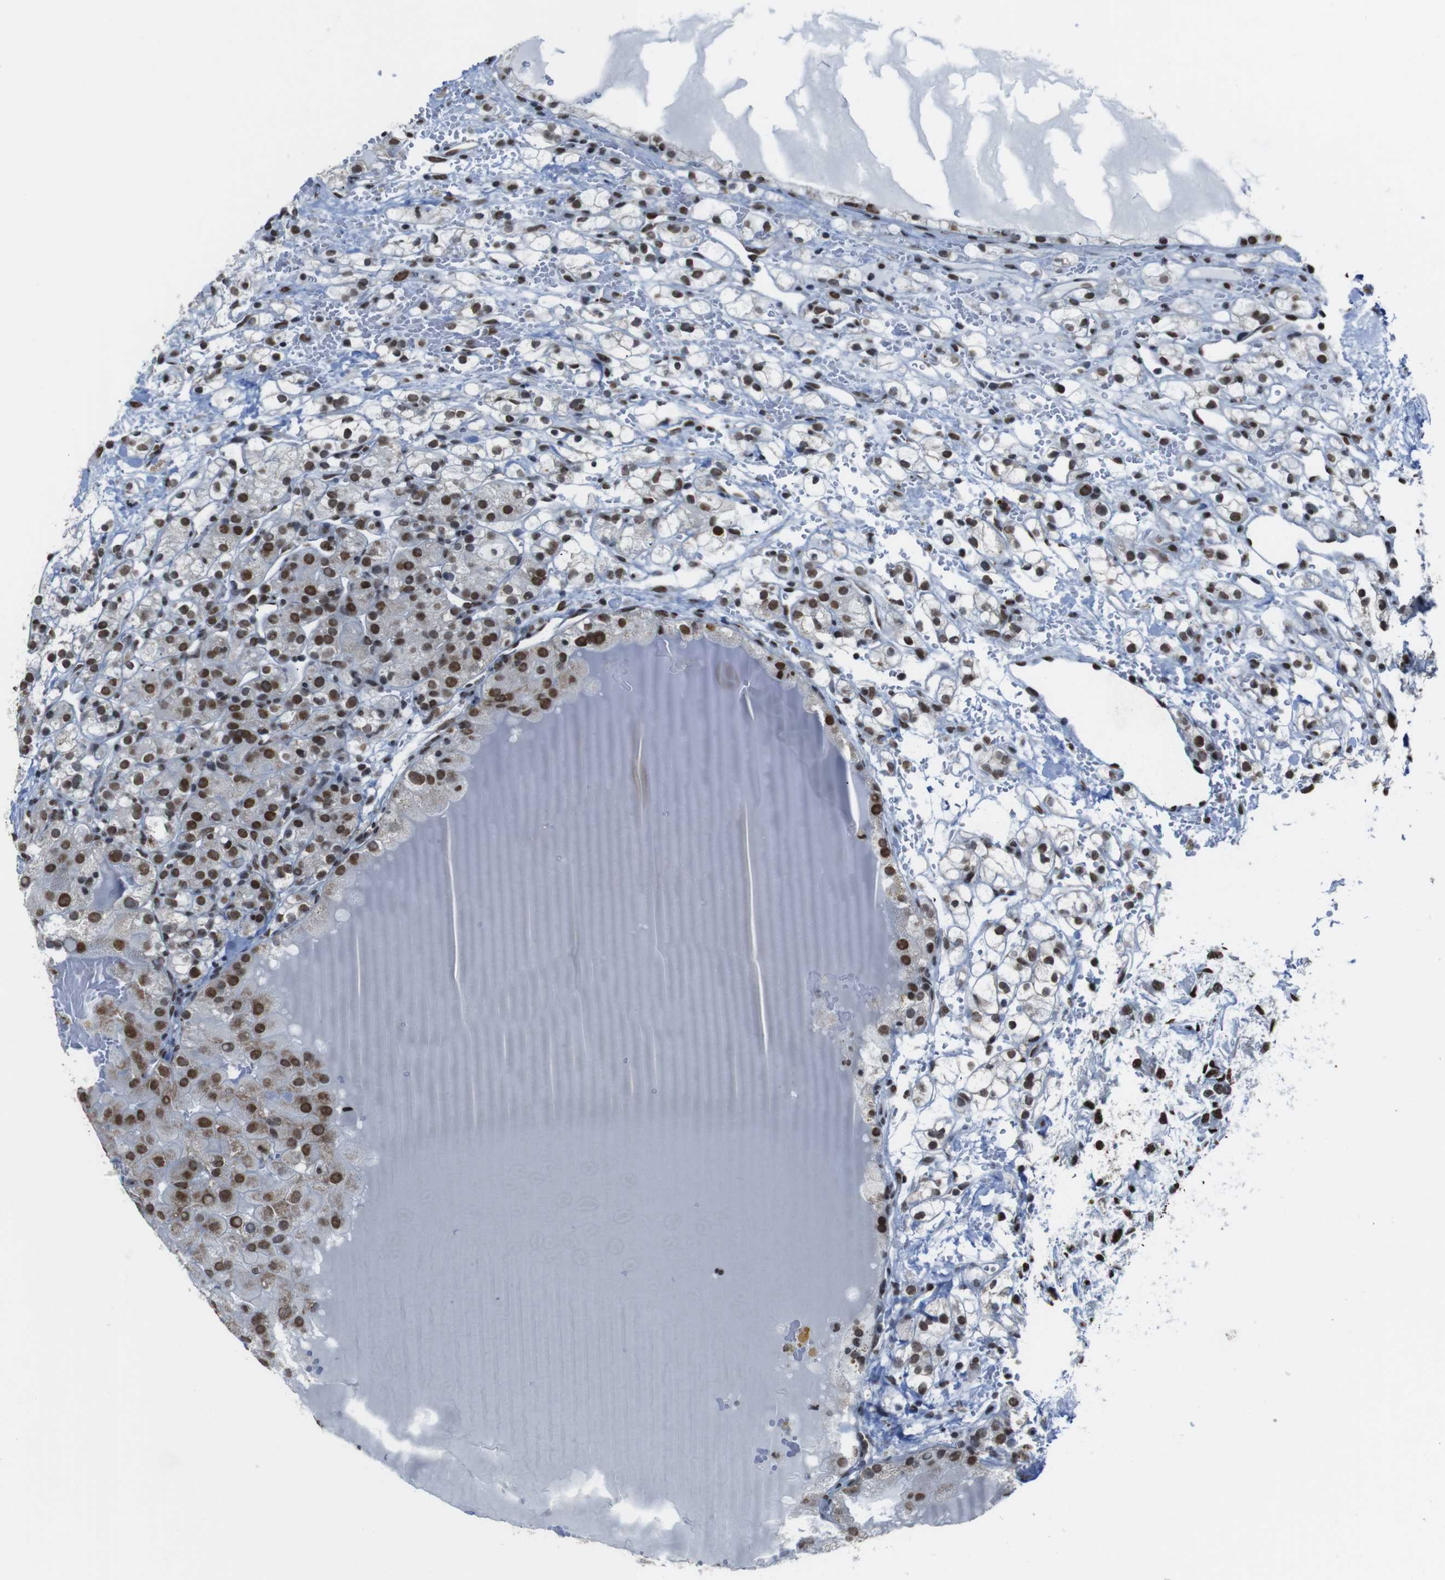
{"staining": {"intensity": "strong", "quantity": ">75%", "location": "nuclear"}, "tissue": "renal cancer", "cell_type": "Tumor cells", "image_type": "cancer", "snomed": [{"axis": "morphology", "description": "Adenocarcinoma, NOS"}, {"axis": "topography", "description": "Kidney"}], "caption": "Strong nuclear expression is seen in about >75% of tumor cells in renal adenocarcinoma.", "gene": "ROMO1", "patient": {"sex": "male", "age": 61}}